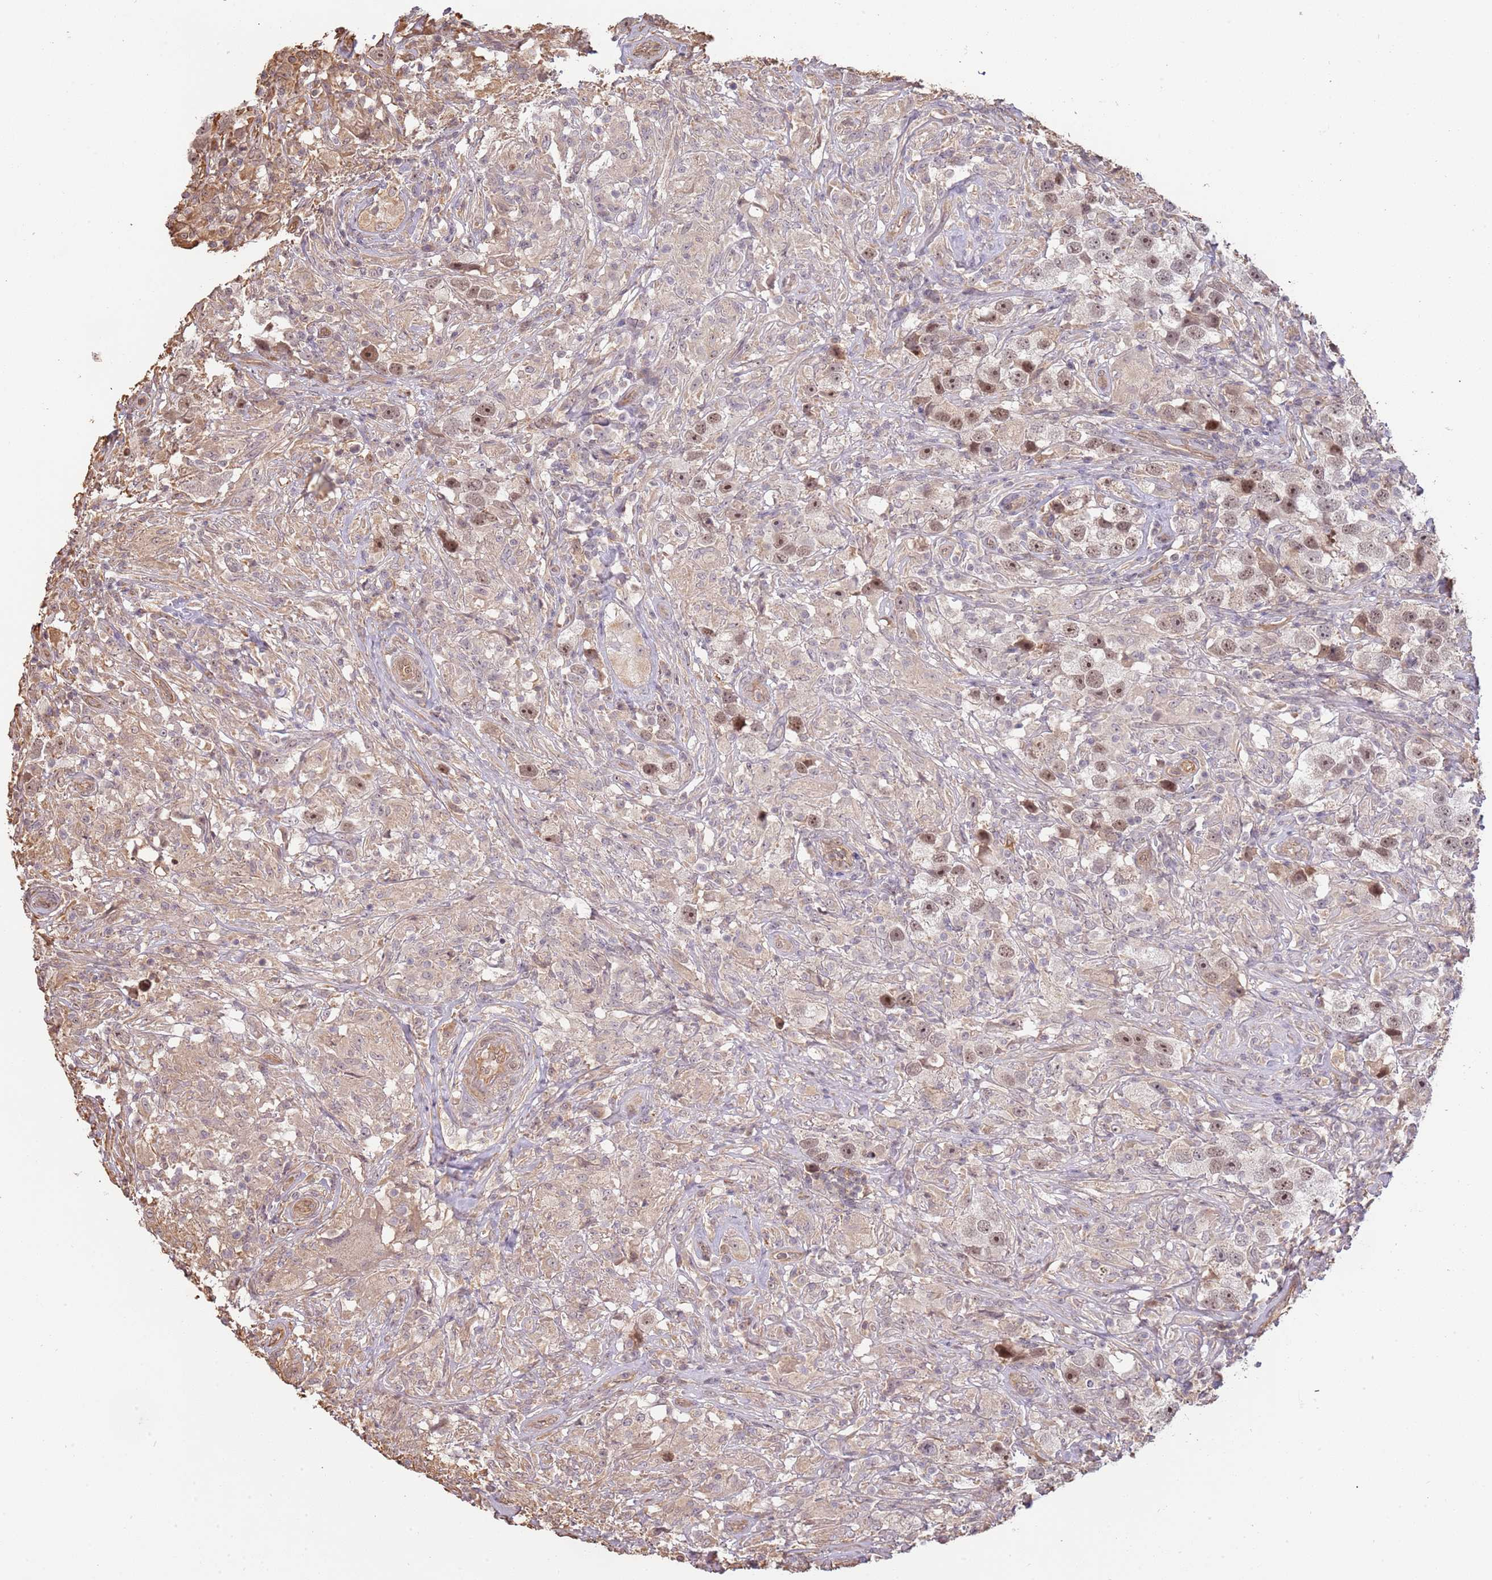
{"staining": {"intensity": "moderate", "quantity": "25%-75%", "location": "nuclear"}, "tissue": "testis cancer", "cell_type": "Tumor cells", "image_type": "cancer", "snomed": [{"axis": "morphology", "description": "Seminoma, NOS"}, {"axis": "topography", "description": "Testis"}], "caption": "Protein staining of testis cancer tissue exhibits moderate nuclear positivity in about 25%-75% of tumor cells. The protein of interest is stained brown, and the nuclei are stained in blue (DAB (3,3'-diaminobenzidine) IHC with brightfield microscopy, high magnification).", "gene": "SURF2", "patient": {"sex": "male", "age": 49}}